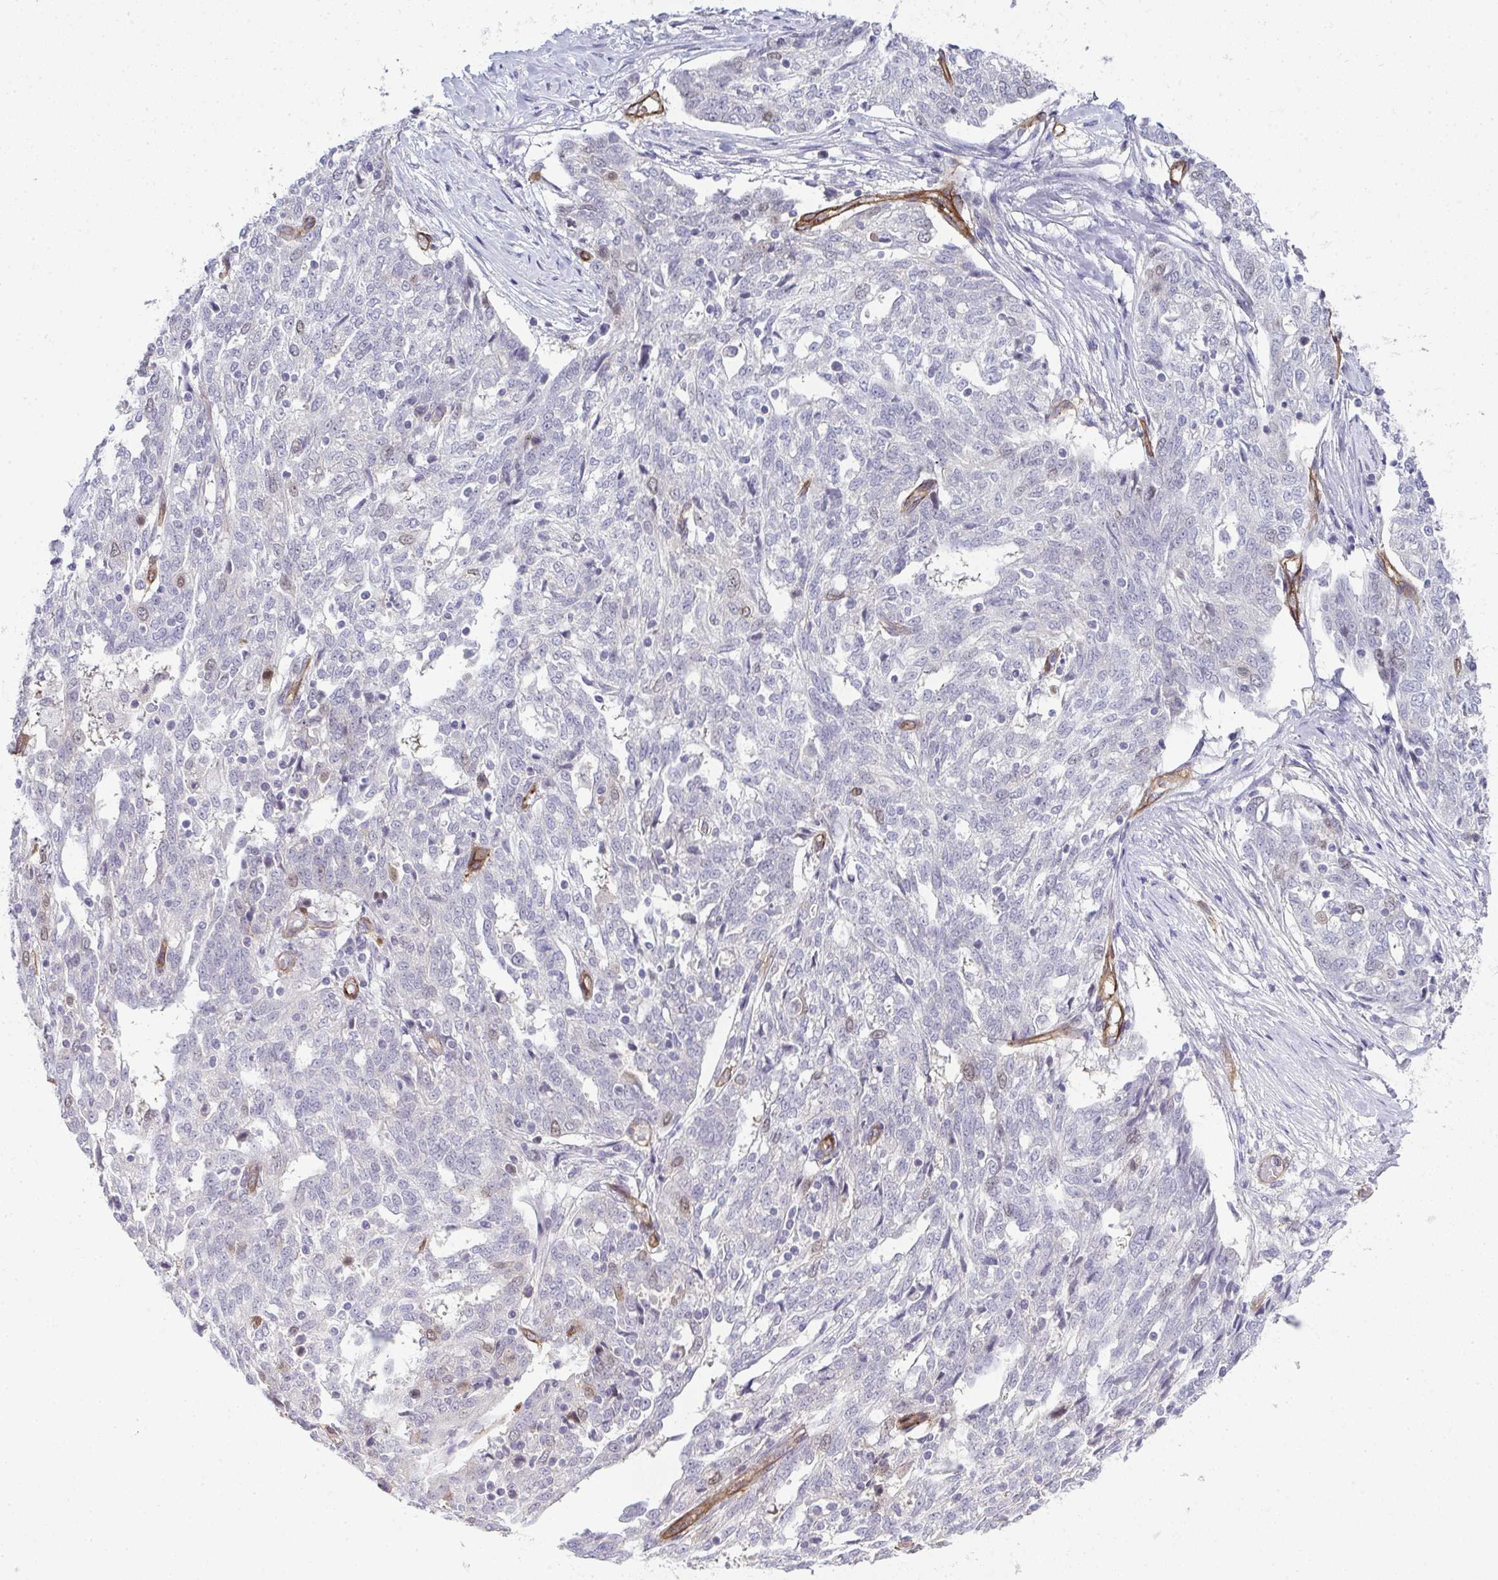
{"staining": {"intensity": "negative", "quantity": "none", "location": "none"}, "tissue": "ovarian cancer", "cell_type": "Tumor cells", "image_type": "cancer", "snomed": [{"axis": "morphology", "description": "Cystadenocarcinoma, serous, NOS"}, {"axis": "topography", "description": "Ovary"}], "caption": "Human ovarian cancer (serous cystadenocarcinoma) stained for a protein using IHC exhibits no staining in tumor cells.", "gene": "UBE2S", "patient": {"sex": "female", "age": 67}}